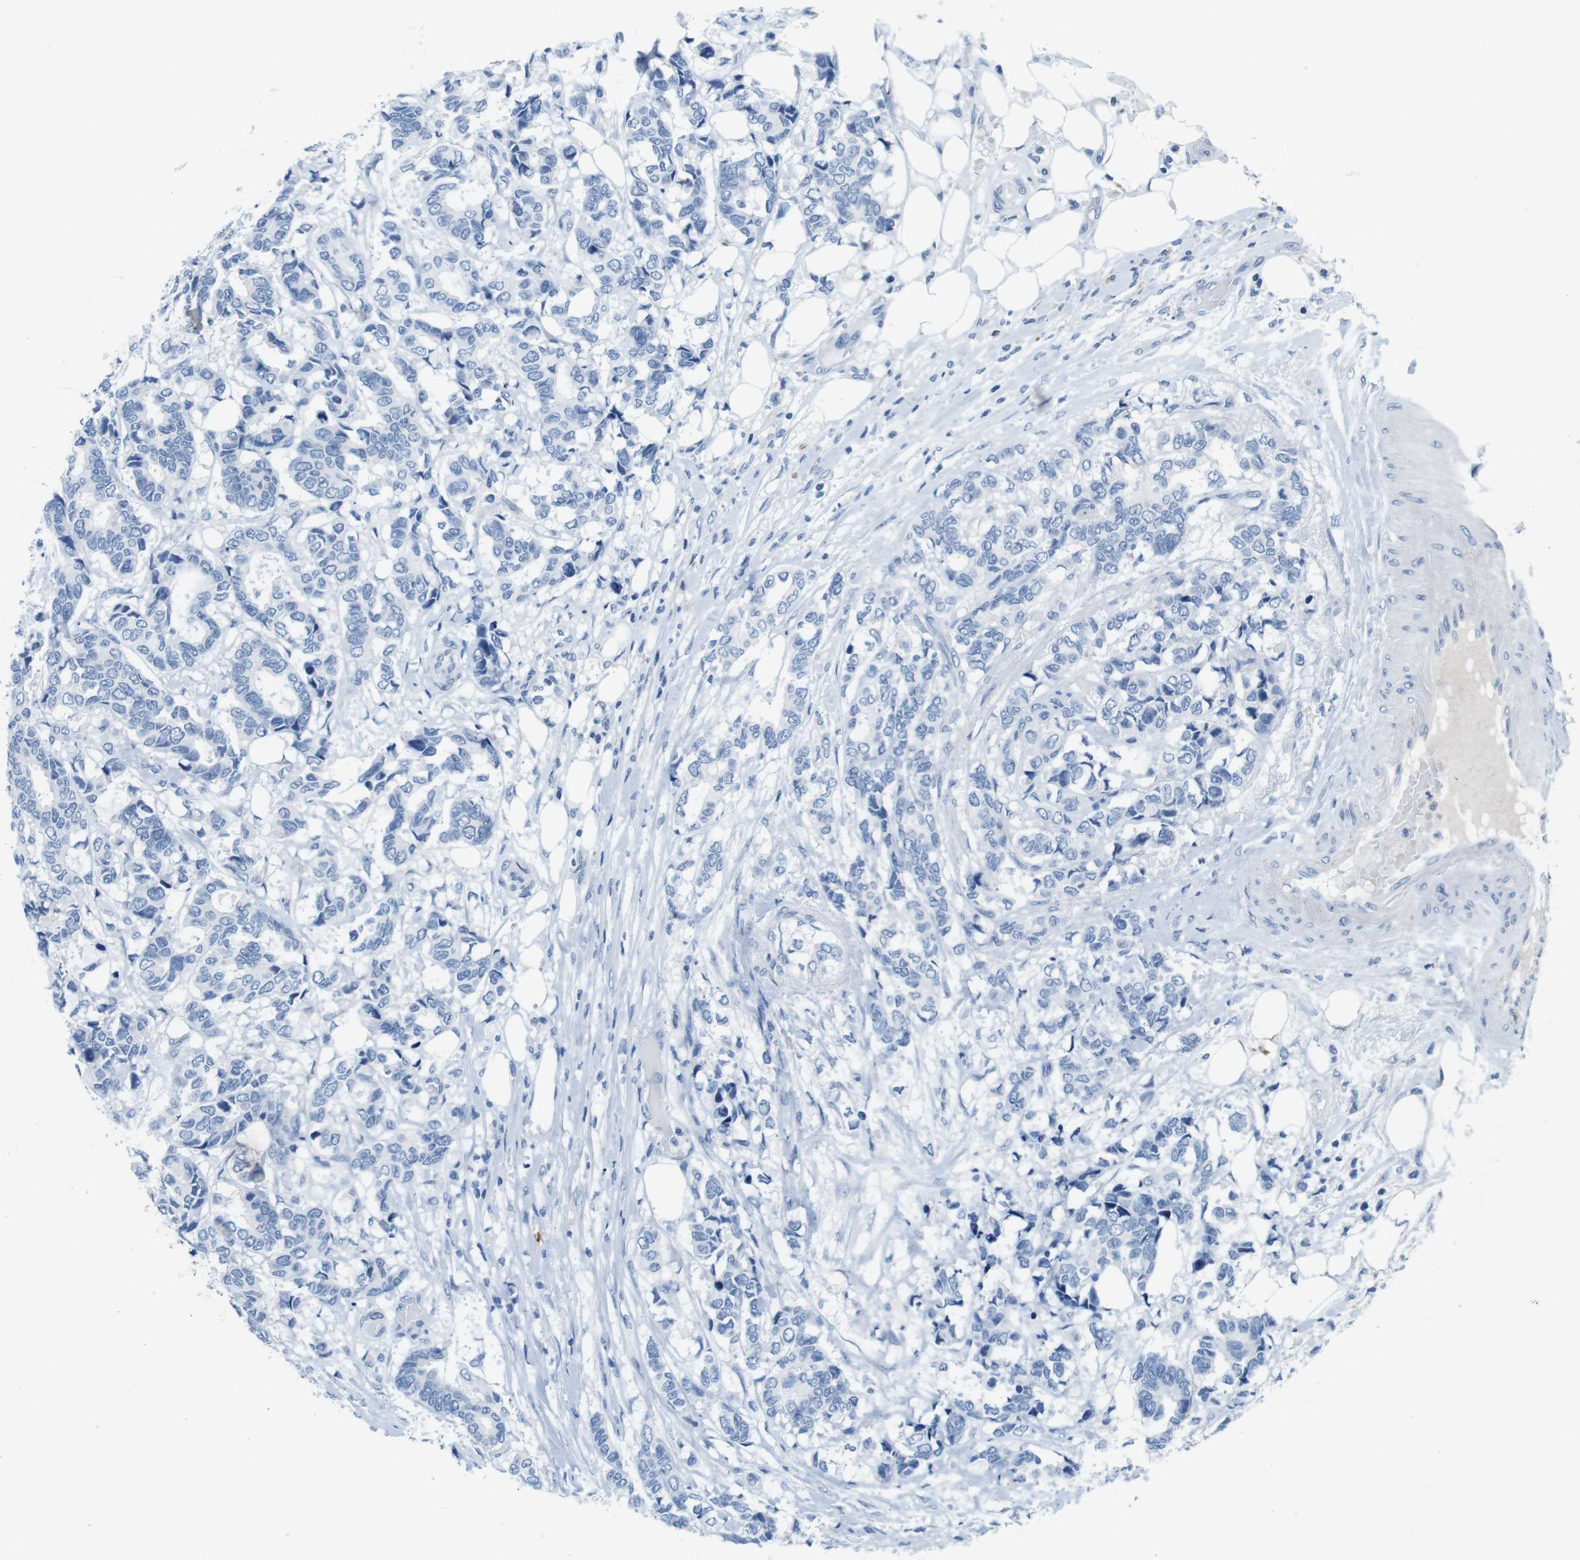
{"staining": {"intensity": "negative", "quantity": "none", "location": "none"}, "tissue": "breast cancer", "cell_type": "Tumor cells", "image_type": "cancer", "snomed": [{"axis": "morphology", "description": "Duct carcinoma"}, {"axis": "topography", "description": "Breast"}], "caption": "Micrograph shows no significant protein expression in tumor cells of intraductal carcinoma (breast).", "gene": "IGHD", "patient": {"sex": "female", "age": 87}}